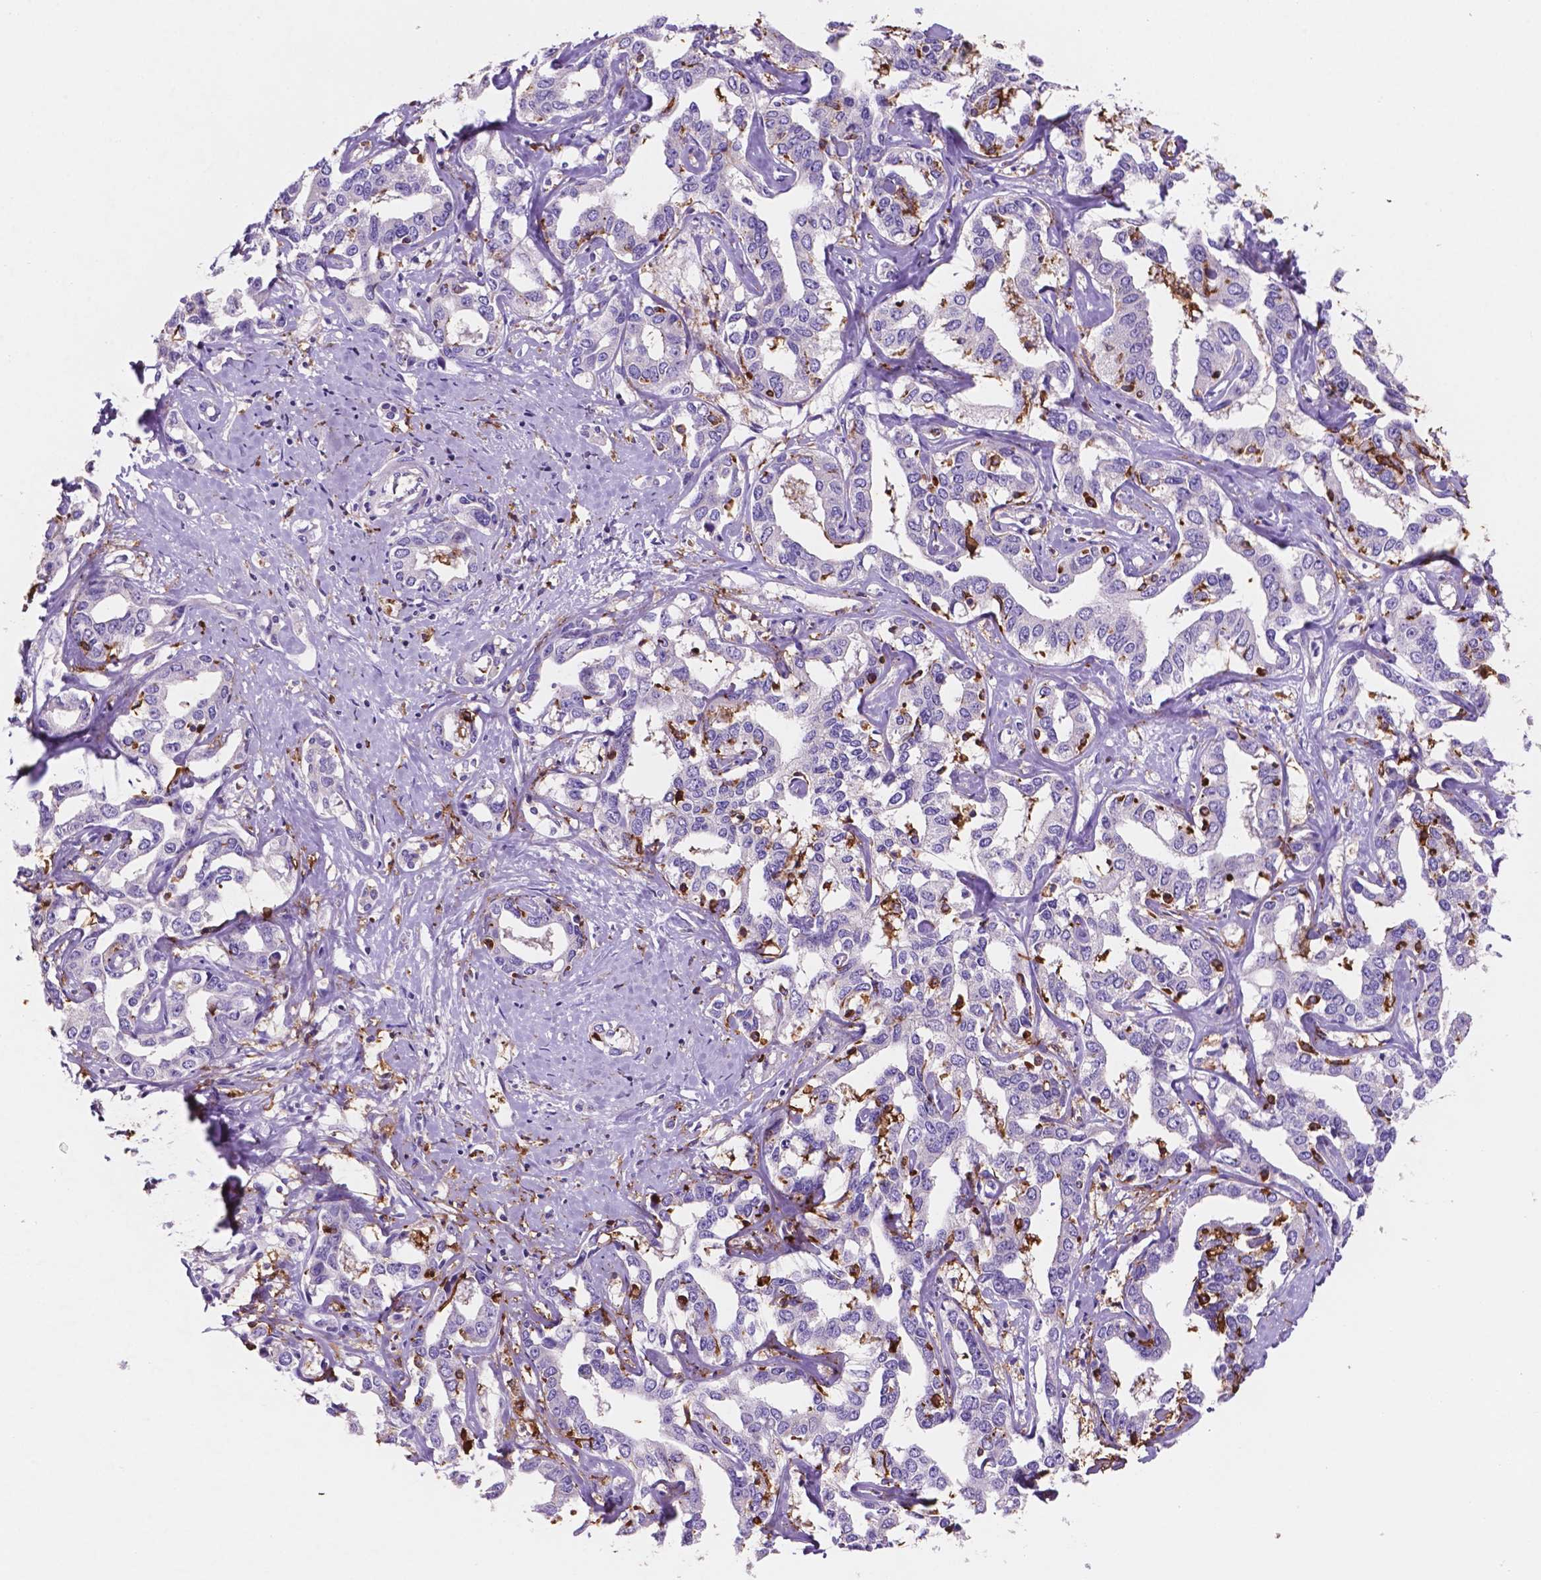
{"staining": {"intensity": "negative", "quantity": "none", "location": "none"}, "tissue": "liver cancer", "cell_type": "Tumor cells", "image_type": "cancer", "snomed": [{"axis": "morphology", "description": "Cholangiocarcinoma"}, {"axis": "topography", "description": "Liver"}], "caption": "Tumor cells are negative for brown protein staining in liver cancer (cholangiocarcinoma). (Immunohistochemistry, brightfield microscopy, high magnification).", "gene": "MKRN2OS", "patient": {"sex": "male", "age": 59}}